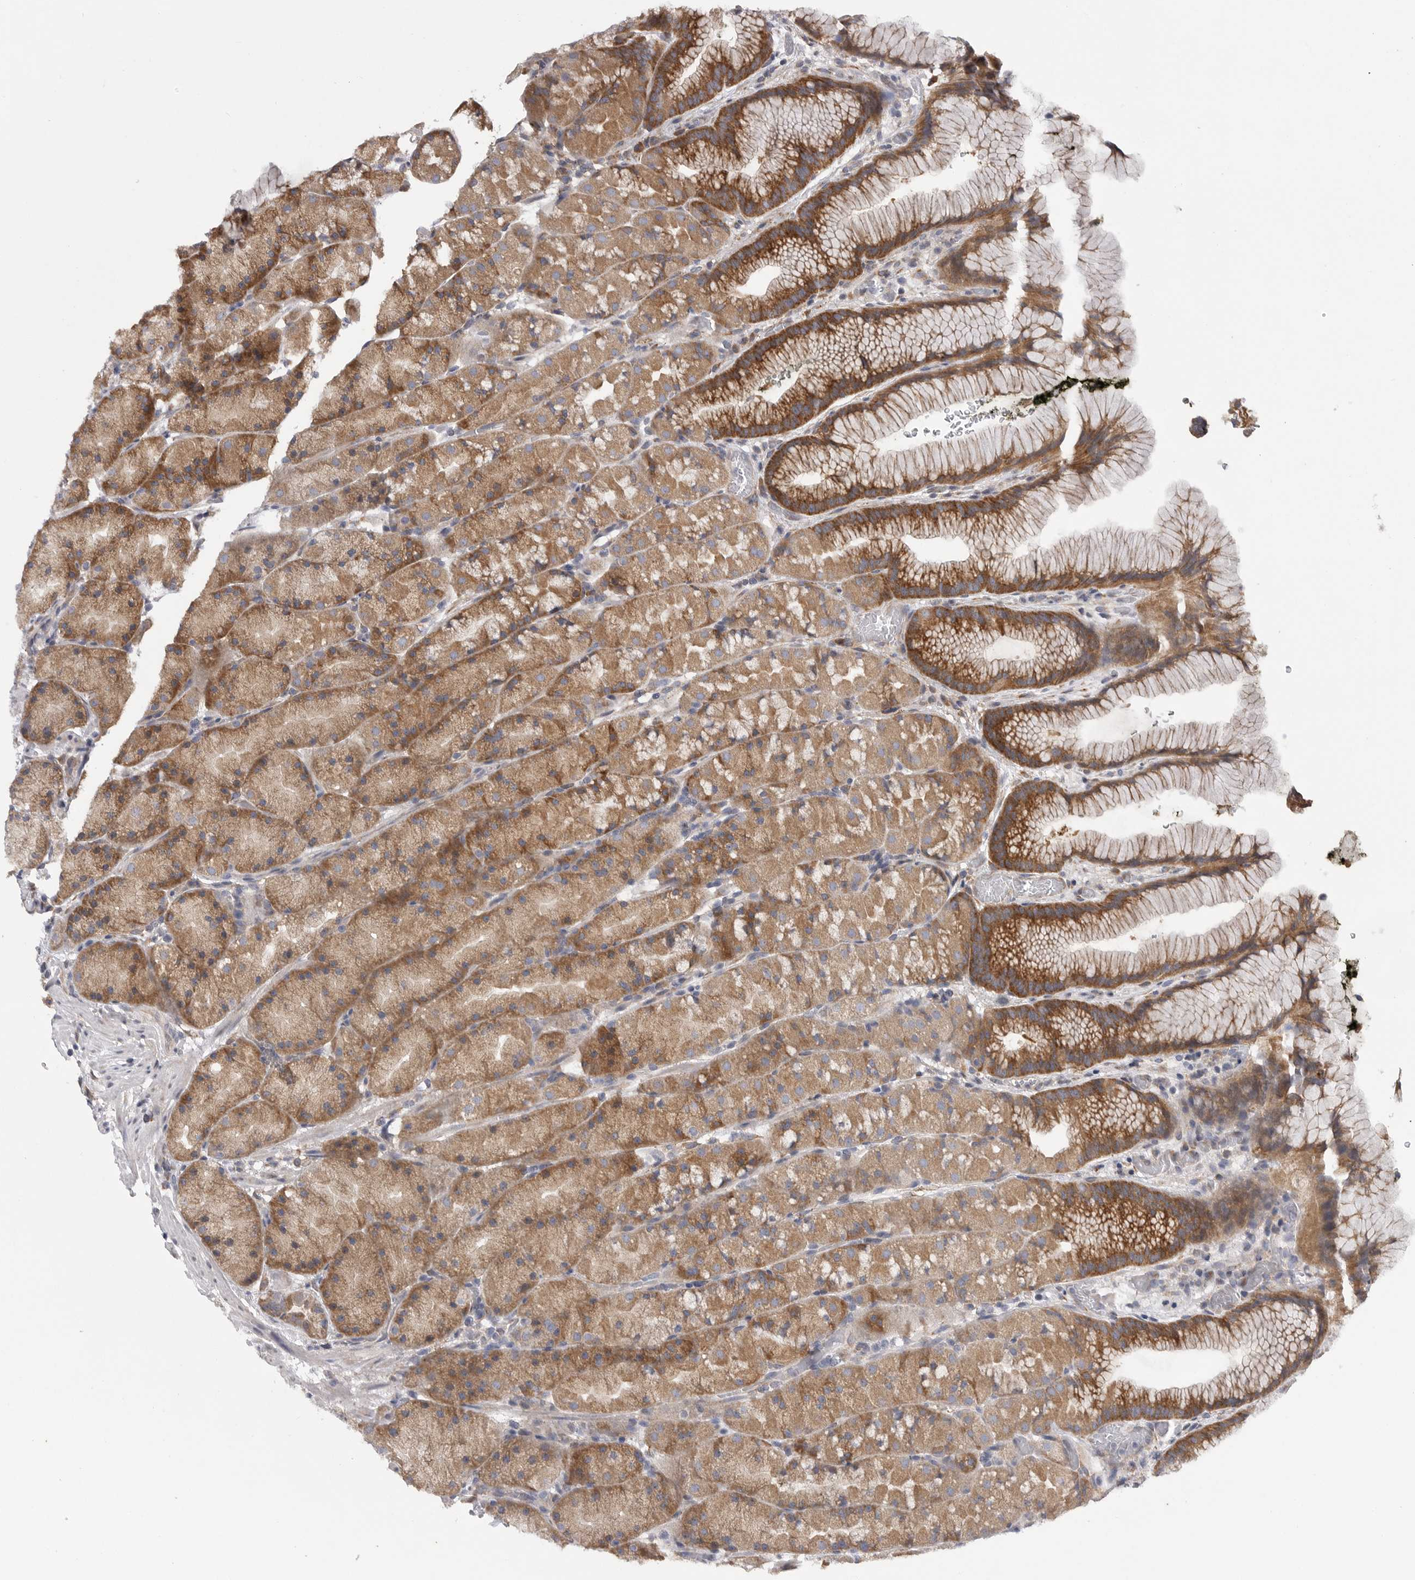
{"staining": {"intensity": "strong", "quantity": ">75%", "location": "cytoplasmic/membranous"}, "tissue": "stomach", "cell_type": "Glandular cells", "image_type": "normal", "snomed": [{"axis": "morphology", "description": "Normal tissue, NOS"}, {"axis": "topography", "description": "Stomach, upper"}, {"axis": "topography", "description": "Stomach"}], "caption": "Strong cytoplasmic/membranous protein expression is seen in approximately >75% of glandular cells in stomach.", "gene": "FBXO43", "patient": {"sex": "male", "age": 48}}